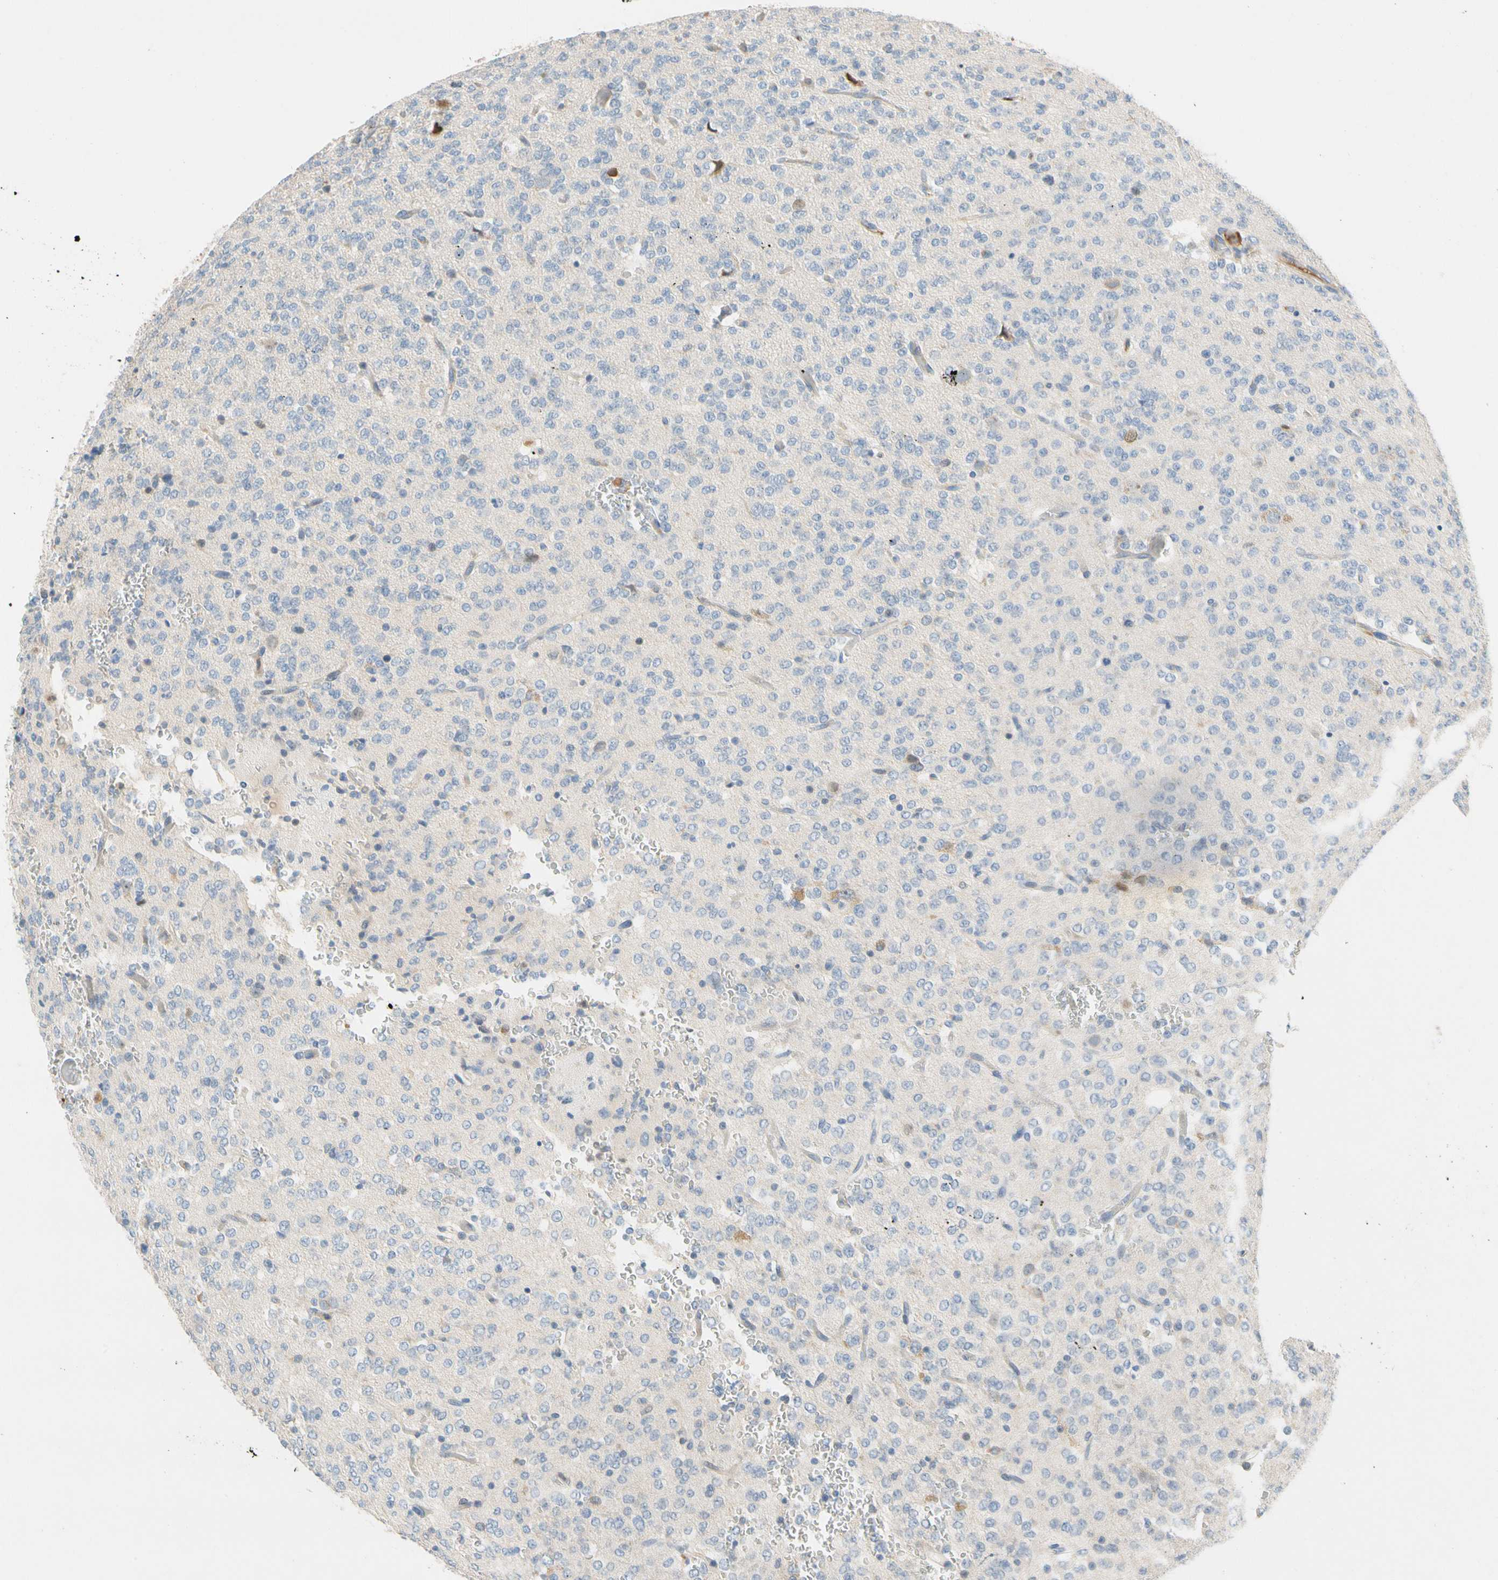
{"staining": {"intensity": "negative", "quantity": "none", "location": "none"}, "tissue": "glioma", "cell_type": "Tumor cells", "image_type": "cancer", "snomed": [{"axis": "morphology", "description": "Glioma, malignant, Low grade"}, {"axis": "topography", "description": "Brain"}], "caption": "Protein analysis of glioma displays no significant positivity in tumor cells. Brightfield microscopy of IHC stained with DAB (brown) and hematoxylin (blue), captured at high magnification.", "gene": "SP140", "patient": {"sex": "male", "age": 38}}